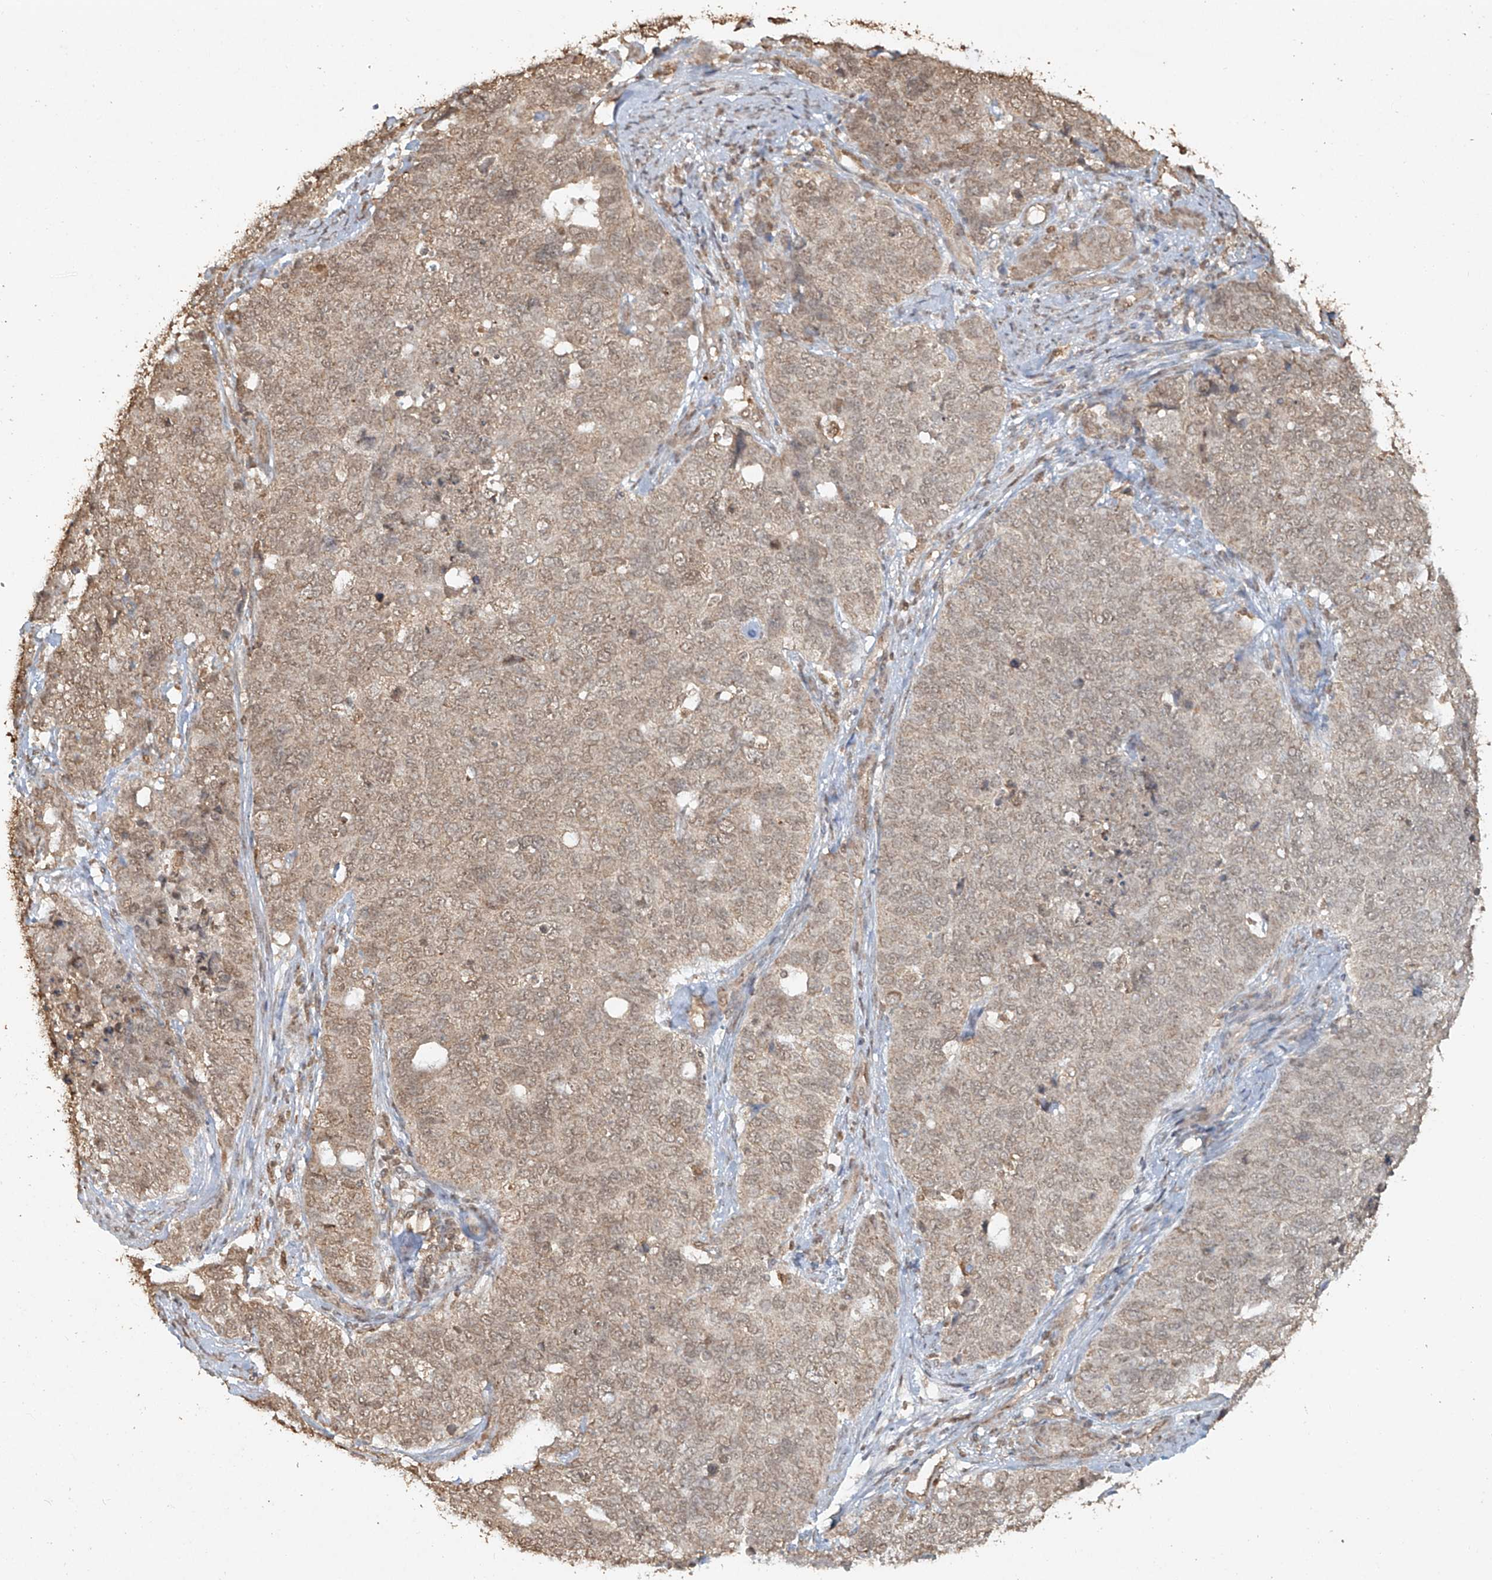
{"staining": {"intensity": "weak", "quantity": ">75%", "location": "cytoplasmic/membranous,nuclear"}, "tissue": "cervical cancer", "cell_type": "Tumor cells", "image_type": "cancer", "snomed": [{"axis": "morphology", "description": "Squamous cell carcinoma, NOS"}, {"axis": "topography", "description": "Cervix"}], "caption": "The photomicrograph exhibits a brown stain indicating the presence of a protein in the cytoplasmic/membranous and nuclear of tumor cells in cervical squamous cell carcinoma.", "gene": "TIGAR", "patient": {"sex": "female", "age": 63}}